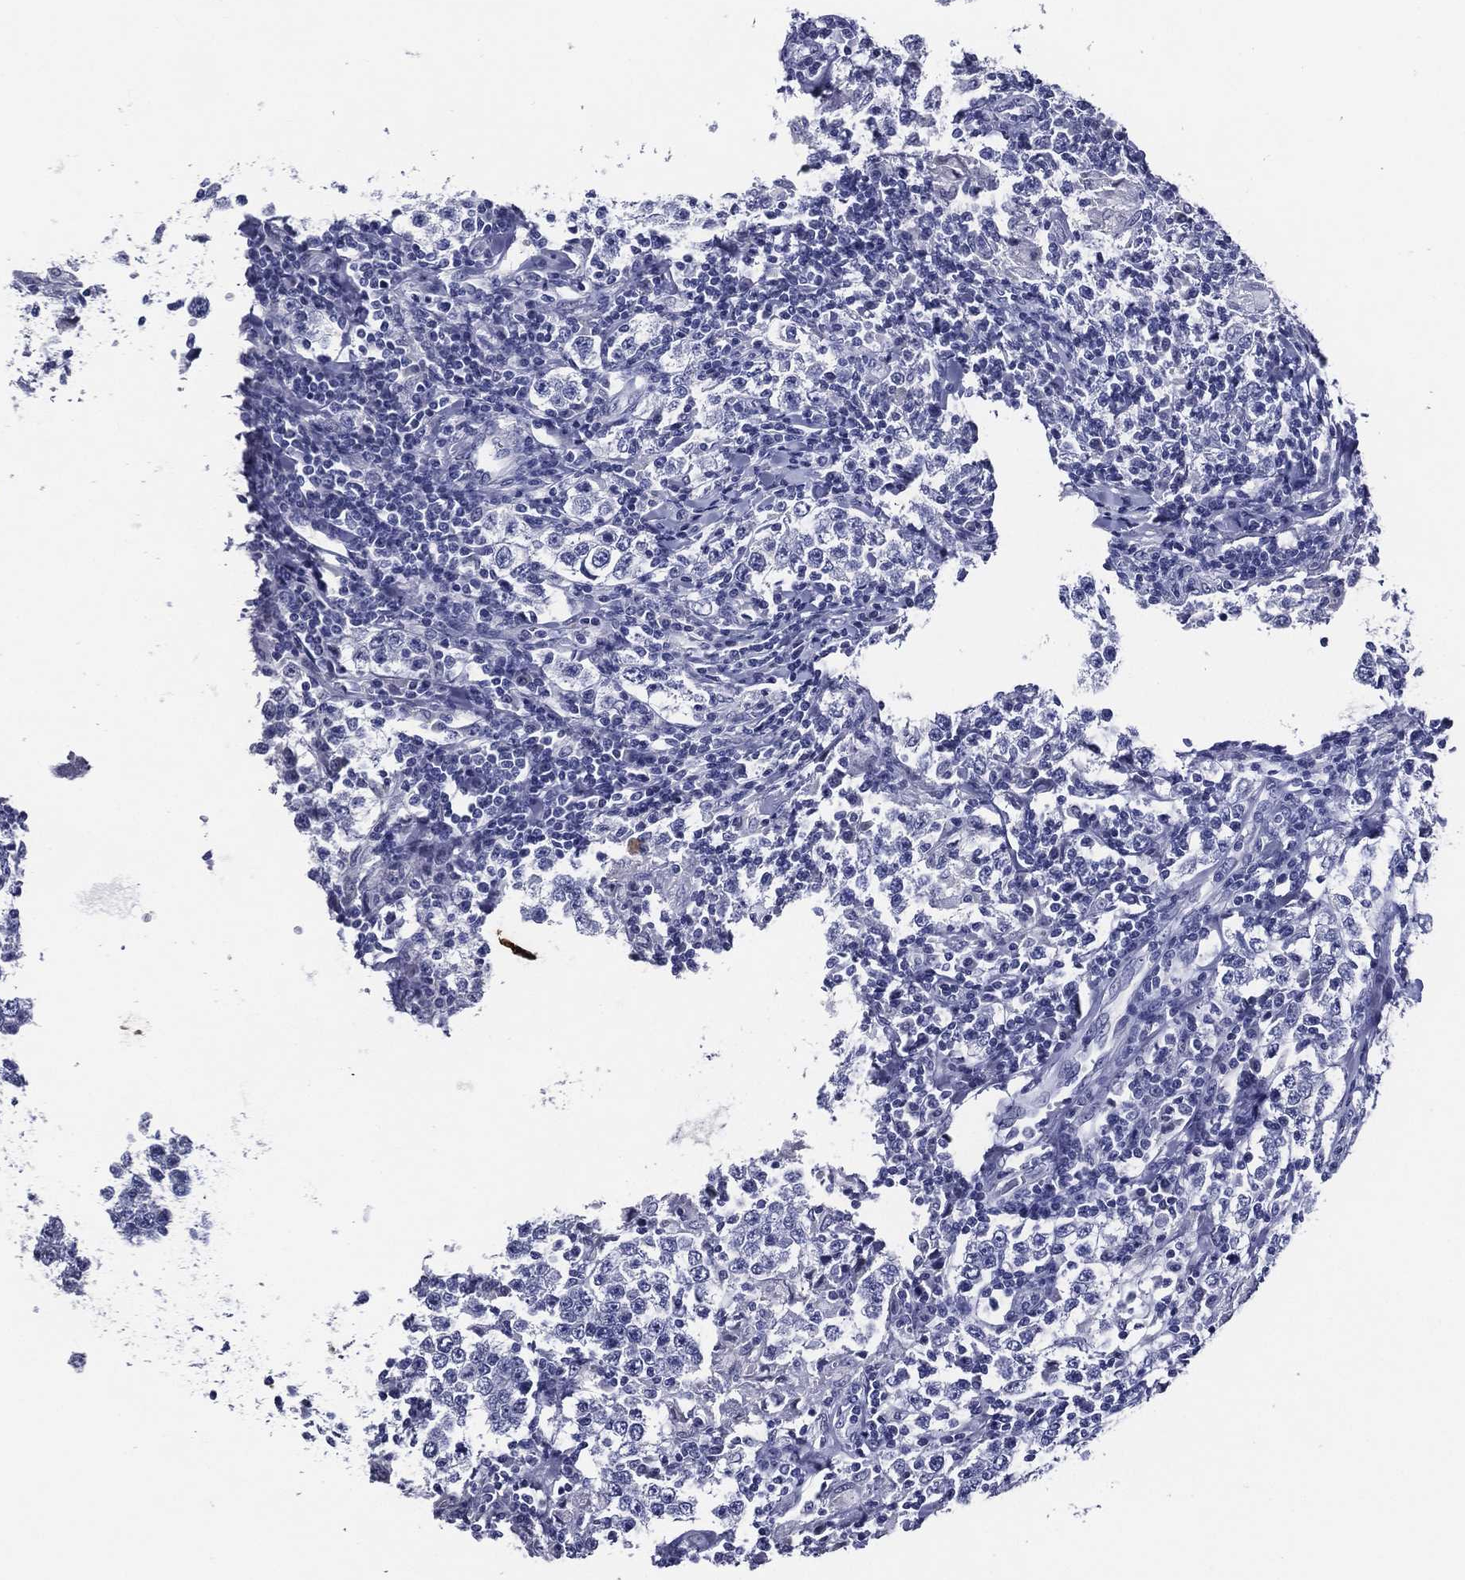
{"staining": {"intensity": "negative", "quantity": "none", "location": "none"}, "tissue": "testis cancer", "cell_type": "Tumor cells", "image_type": "cancer", "snomed": [{"axis": "morphology", "description": "Seminoma, NOS"}, {"axis": "morphology", "description": "Carcinoma, Embryonal, NOS"}, {"axis": "topography", "description": "Testis"}], "caption": "The immunohistochemistry histopathology image has no significant staining in tumor cells of testis cancer tissue. Nuclei are stained in blue.", "gene": "ACE2", "patient": {"sex": "male", "age": 41}}